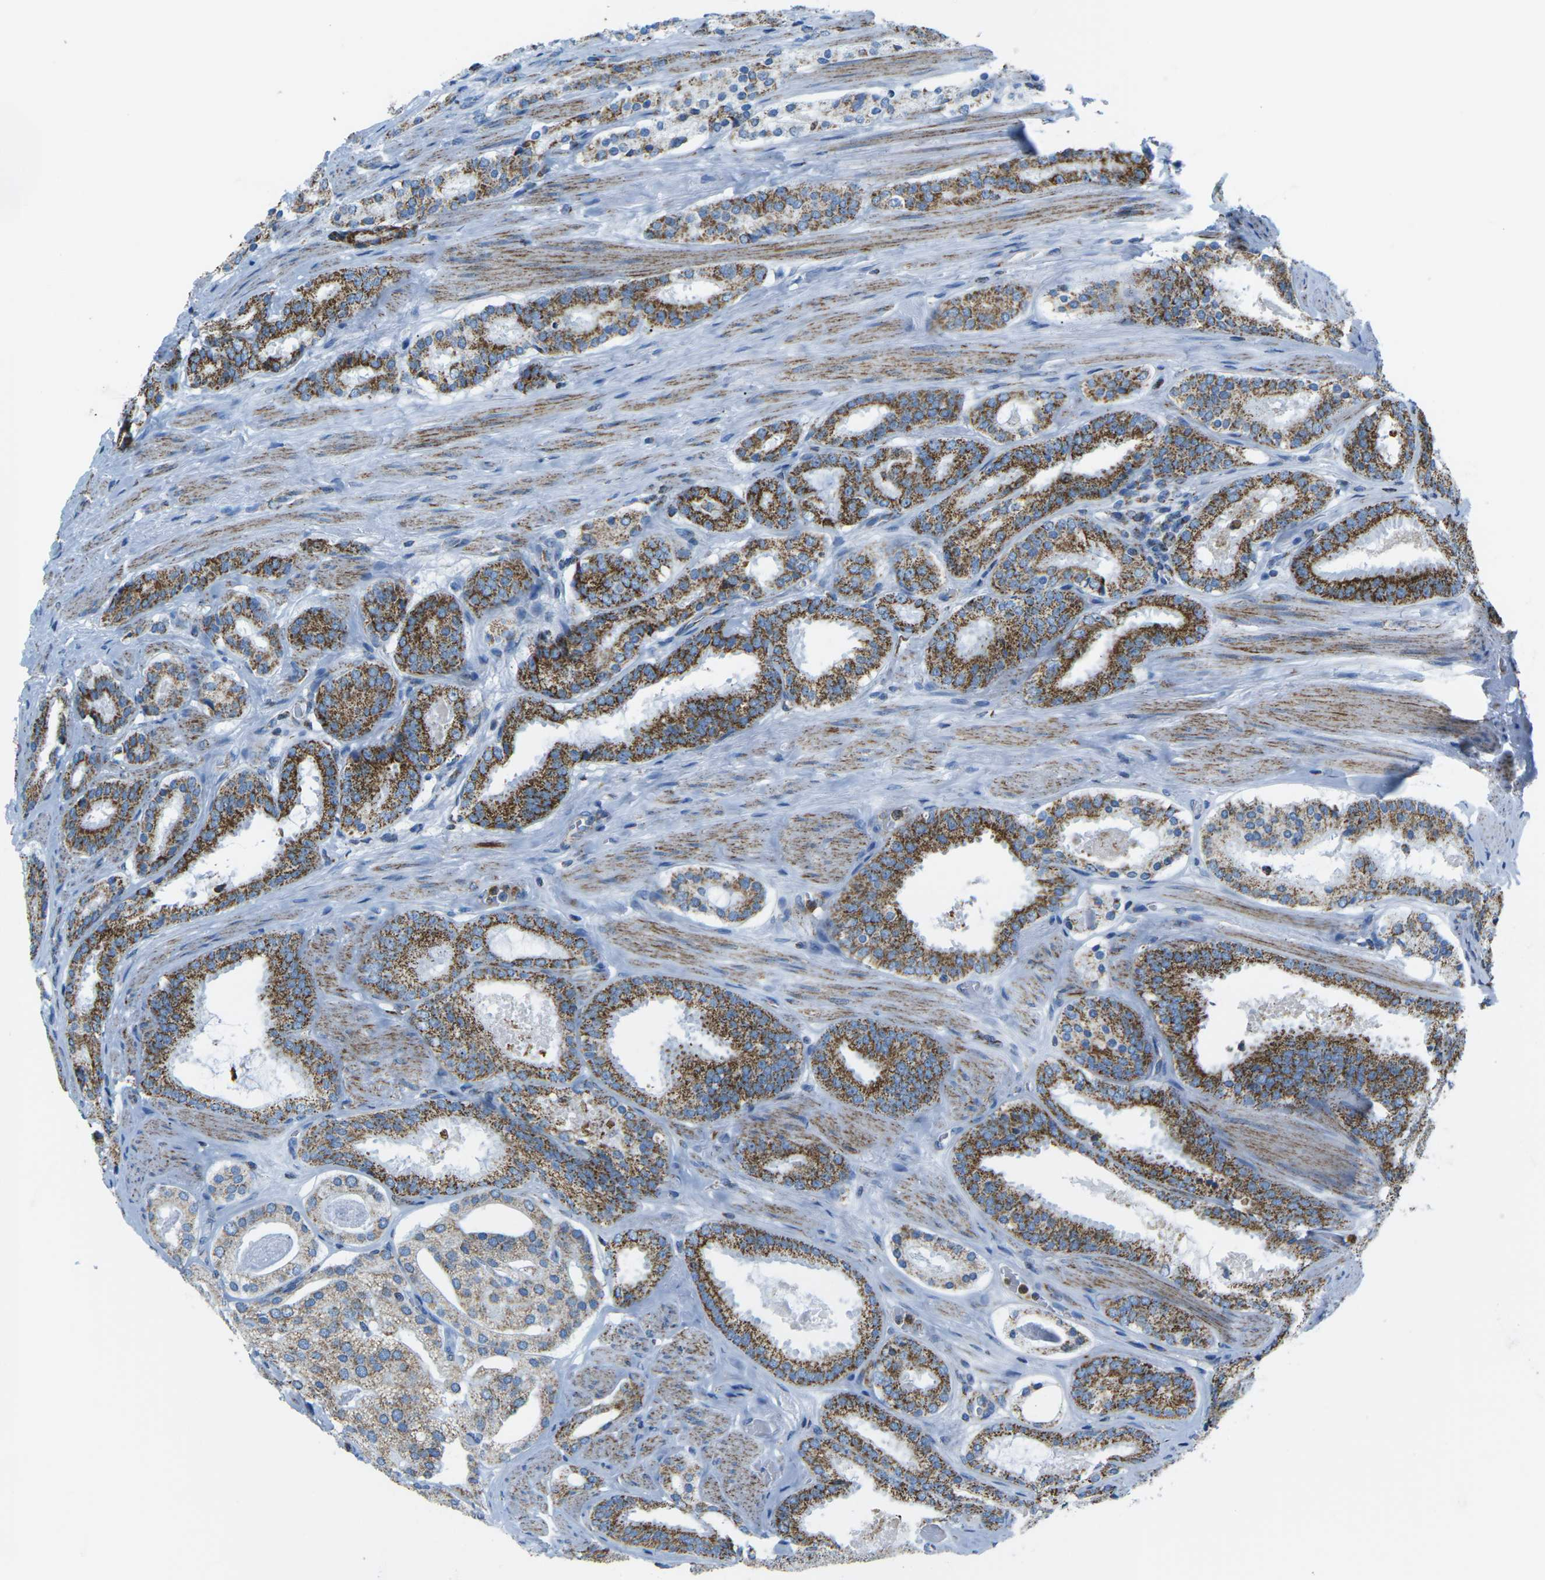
{"staining": {"intensity": "strong", "quantity": ">75%", "location": "cytoplasmic/membranous"}, "tissue": "prostate cancer", "cell_type": "Tumor cells", "image_type": "cancer", "snomed": [{"axis": "morphology", "description": "Adenocarcinoma, Low grade"}, {"axis": "topography", "description": "Prostate"}], "caption": "DAB immunohistochemical staining of low-grade adenocarcinoma (prostate) demonstrates strong cytoplasmic/membranous protein staining in about >75% of tumor cells. (DAB IHC, brown staining for protein, blue staining for nuclei).", "gene": "COX6C", "patient": {"sex": "male", "age": 69}}